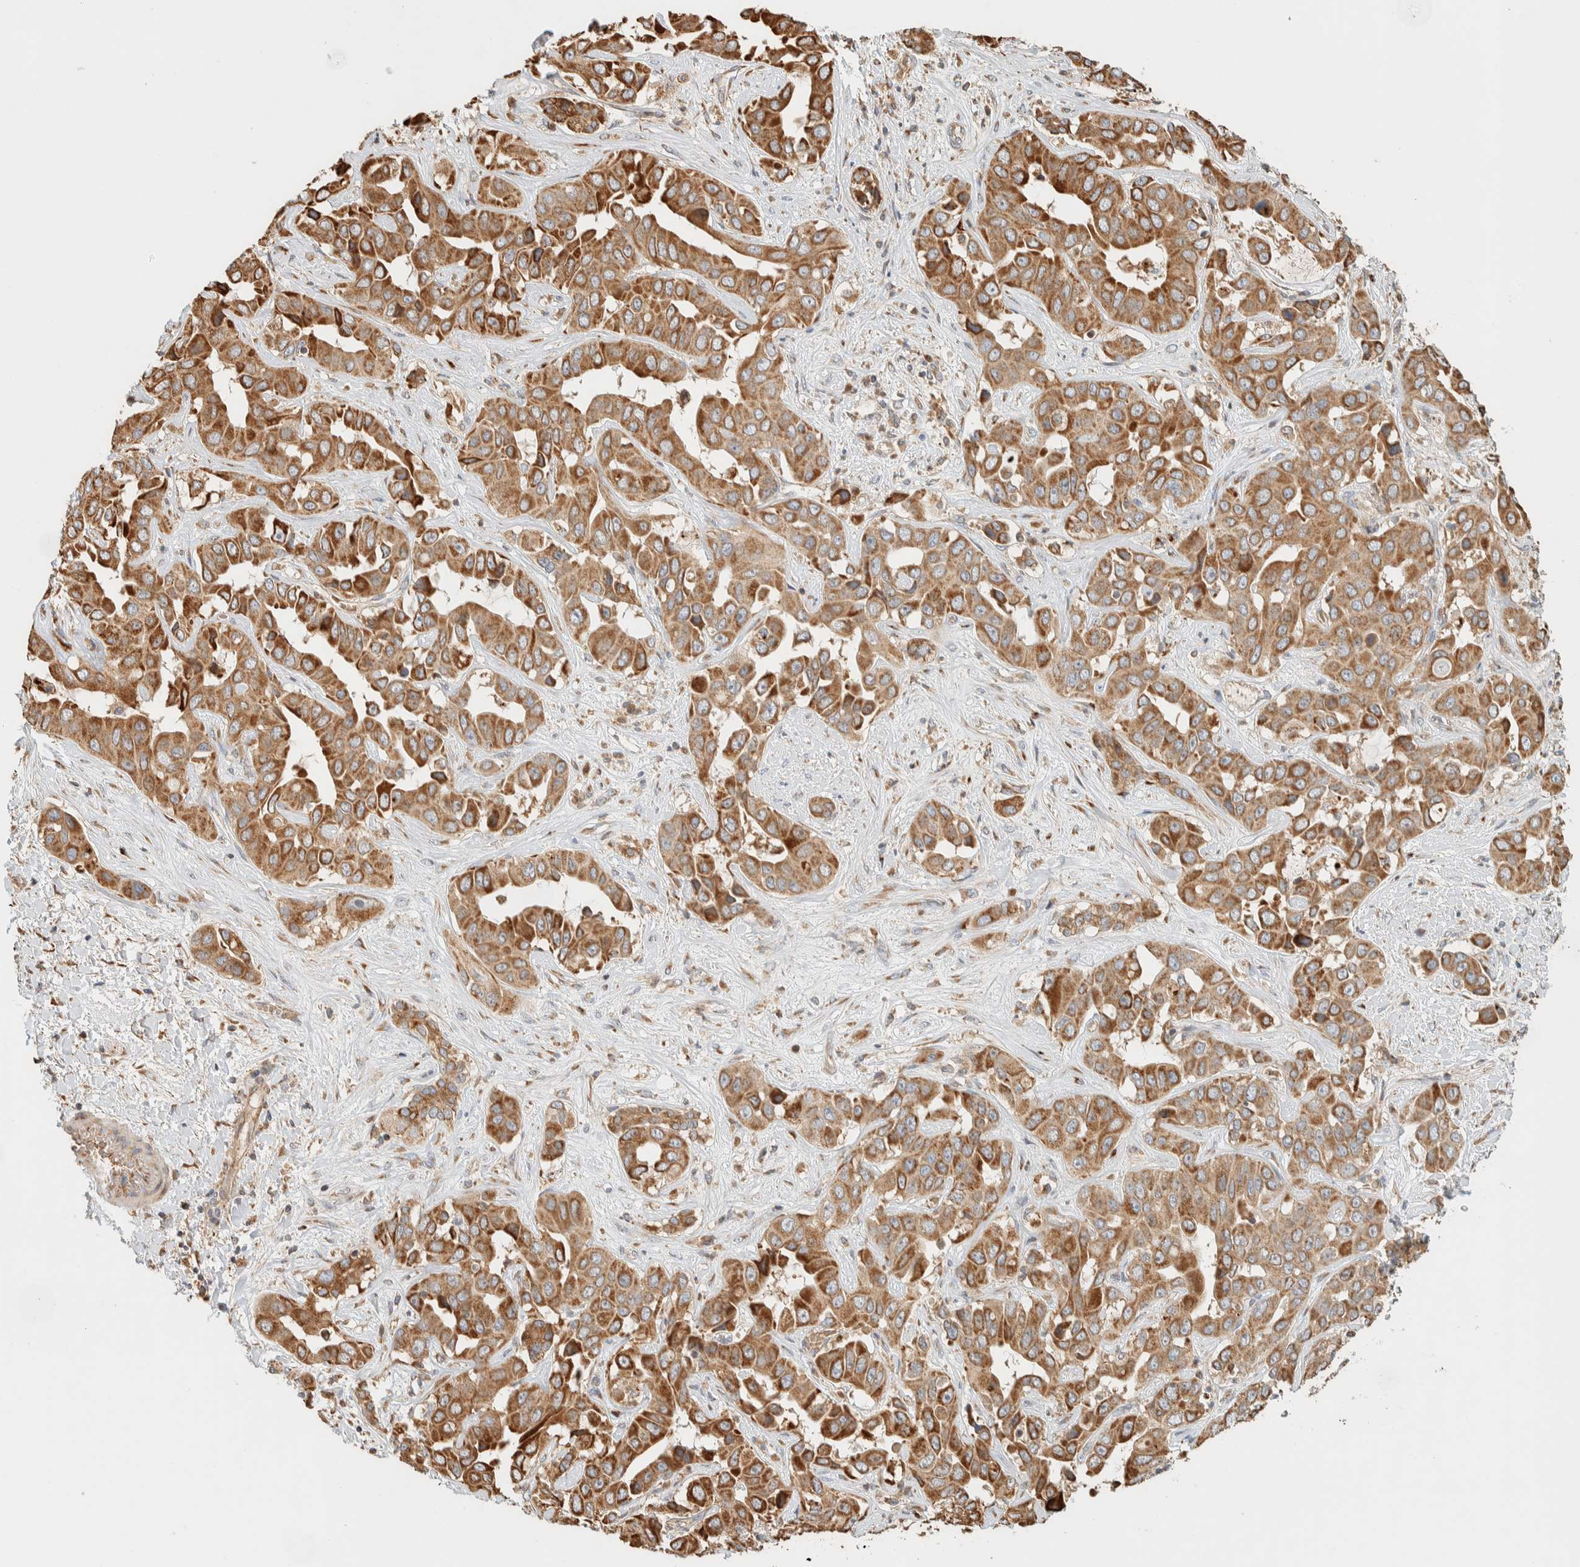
{"staining": {"intensity": "strong", "quantity": ">75%", "location": "cytoplasmic/membranous"}, "tissue": "liver cancer", "cell_type": "Tumor cells", "image_type": "cancer", "snomed": [{"axis": "morphology", "description": "Cholangiocarcinoma"}, {"axis": "topography", "description": "Liver"}], "caption": "An immunohistochemistry (IHC) micrograph of neoplastic tissue is shown. Protein staining in brown shows strong cytoplasmic/membranous positivity in cholangiocarcinoma (liver) within tumor cells. The staining was performed using DAB, with brown indicating positive protein expression. Nuclei are stained blue with hematoxylin.", "gene": "RAB11FIP1", "patient": {"sex": "female", "age": 52}}